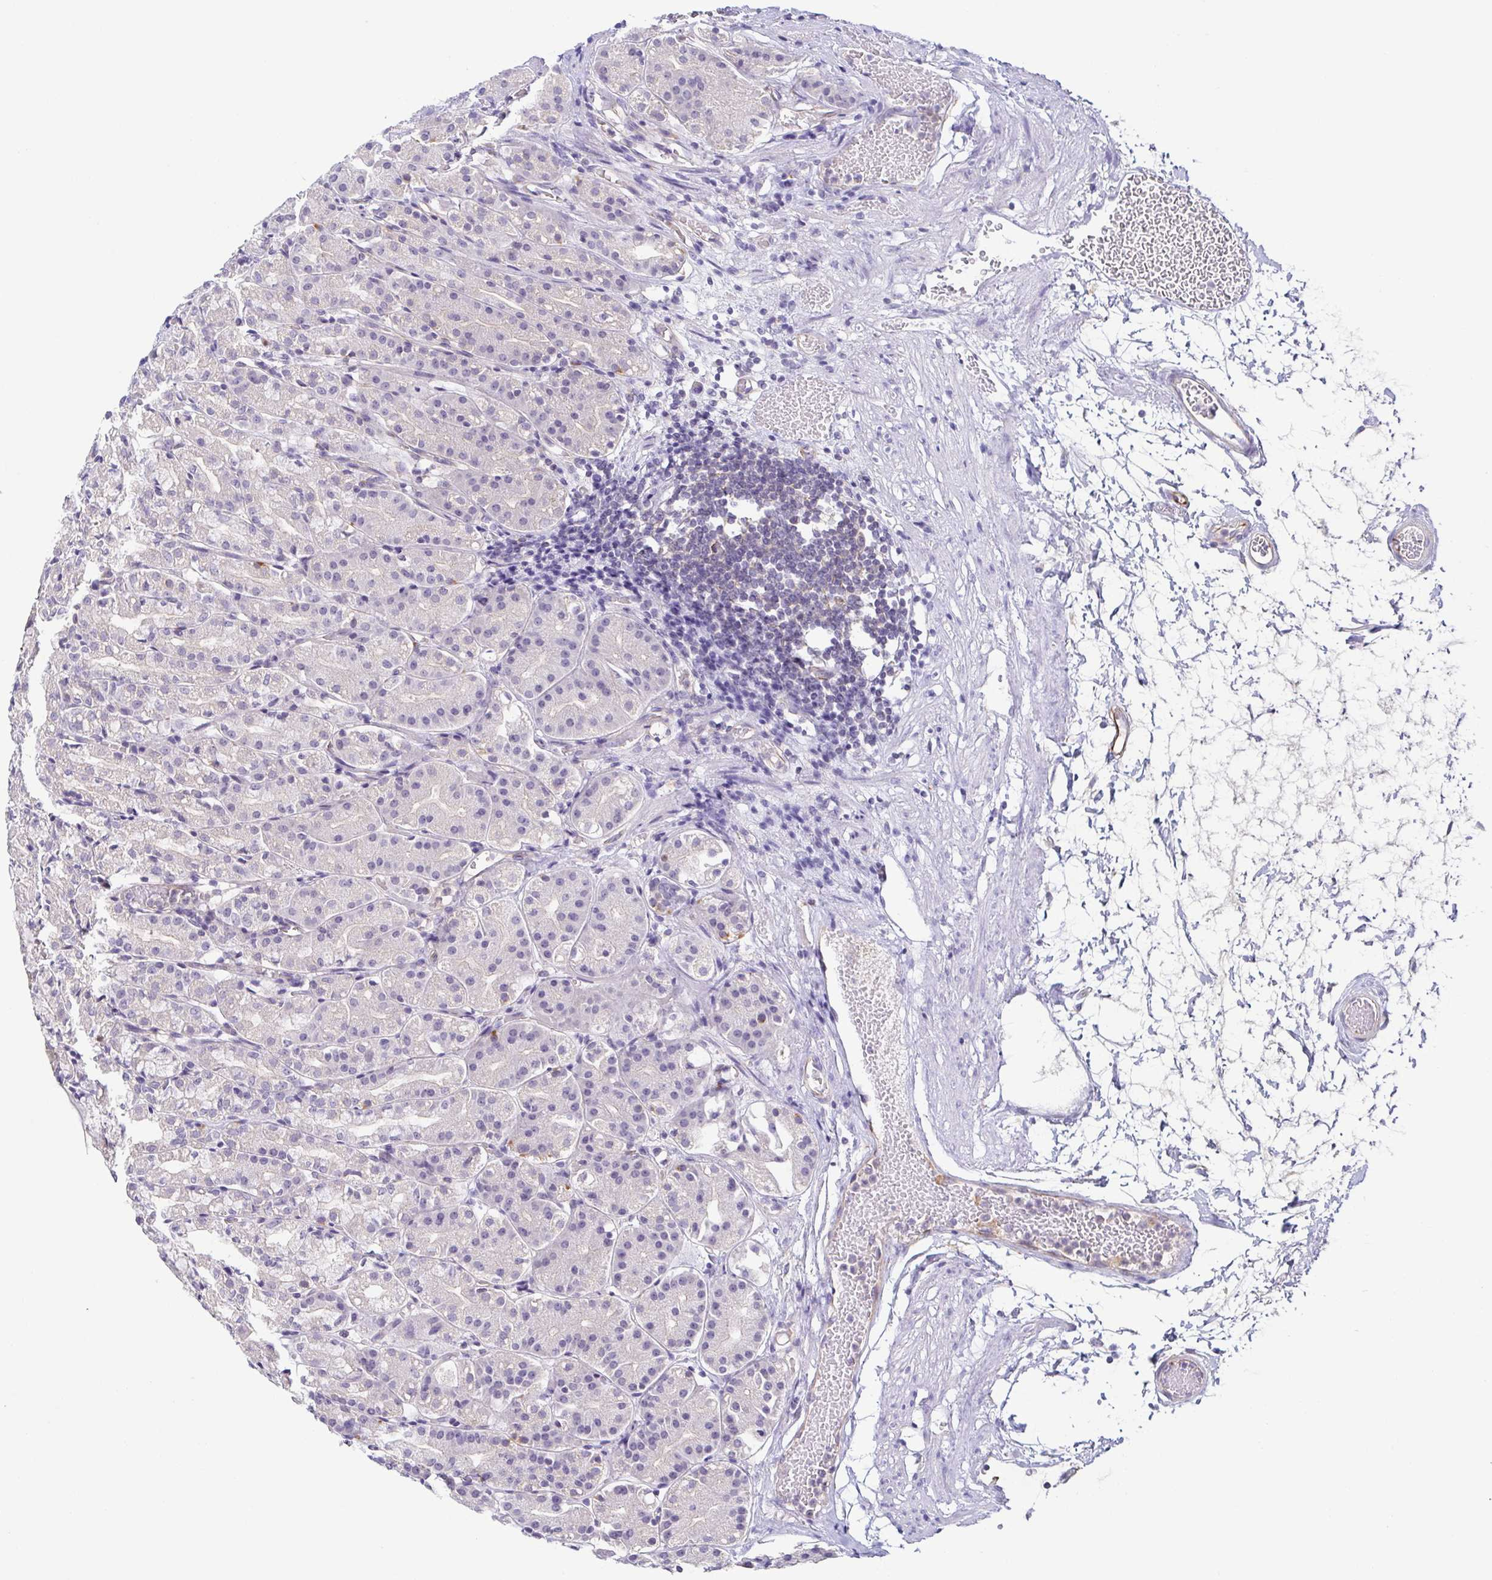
{"staining": {"intensity": "negative", "quantity": "none", "location": "none"}, "tissue": "stomach", "cell_type": "Glandular cells", "image_type": "normal", "snomed": [{"axis": "morphology", "description": "Normal tissue, NOS"}, {"axis": "topography", "description": "Stomach"}], "caption": "This is an immunohistochemistry micrograph of unremarkable stomach. There is no expression in glandular cells.", "gene": "COL17A1", "patient": {"sex": "female", "age": 57}}